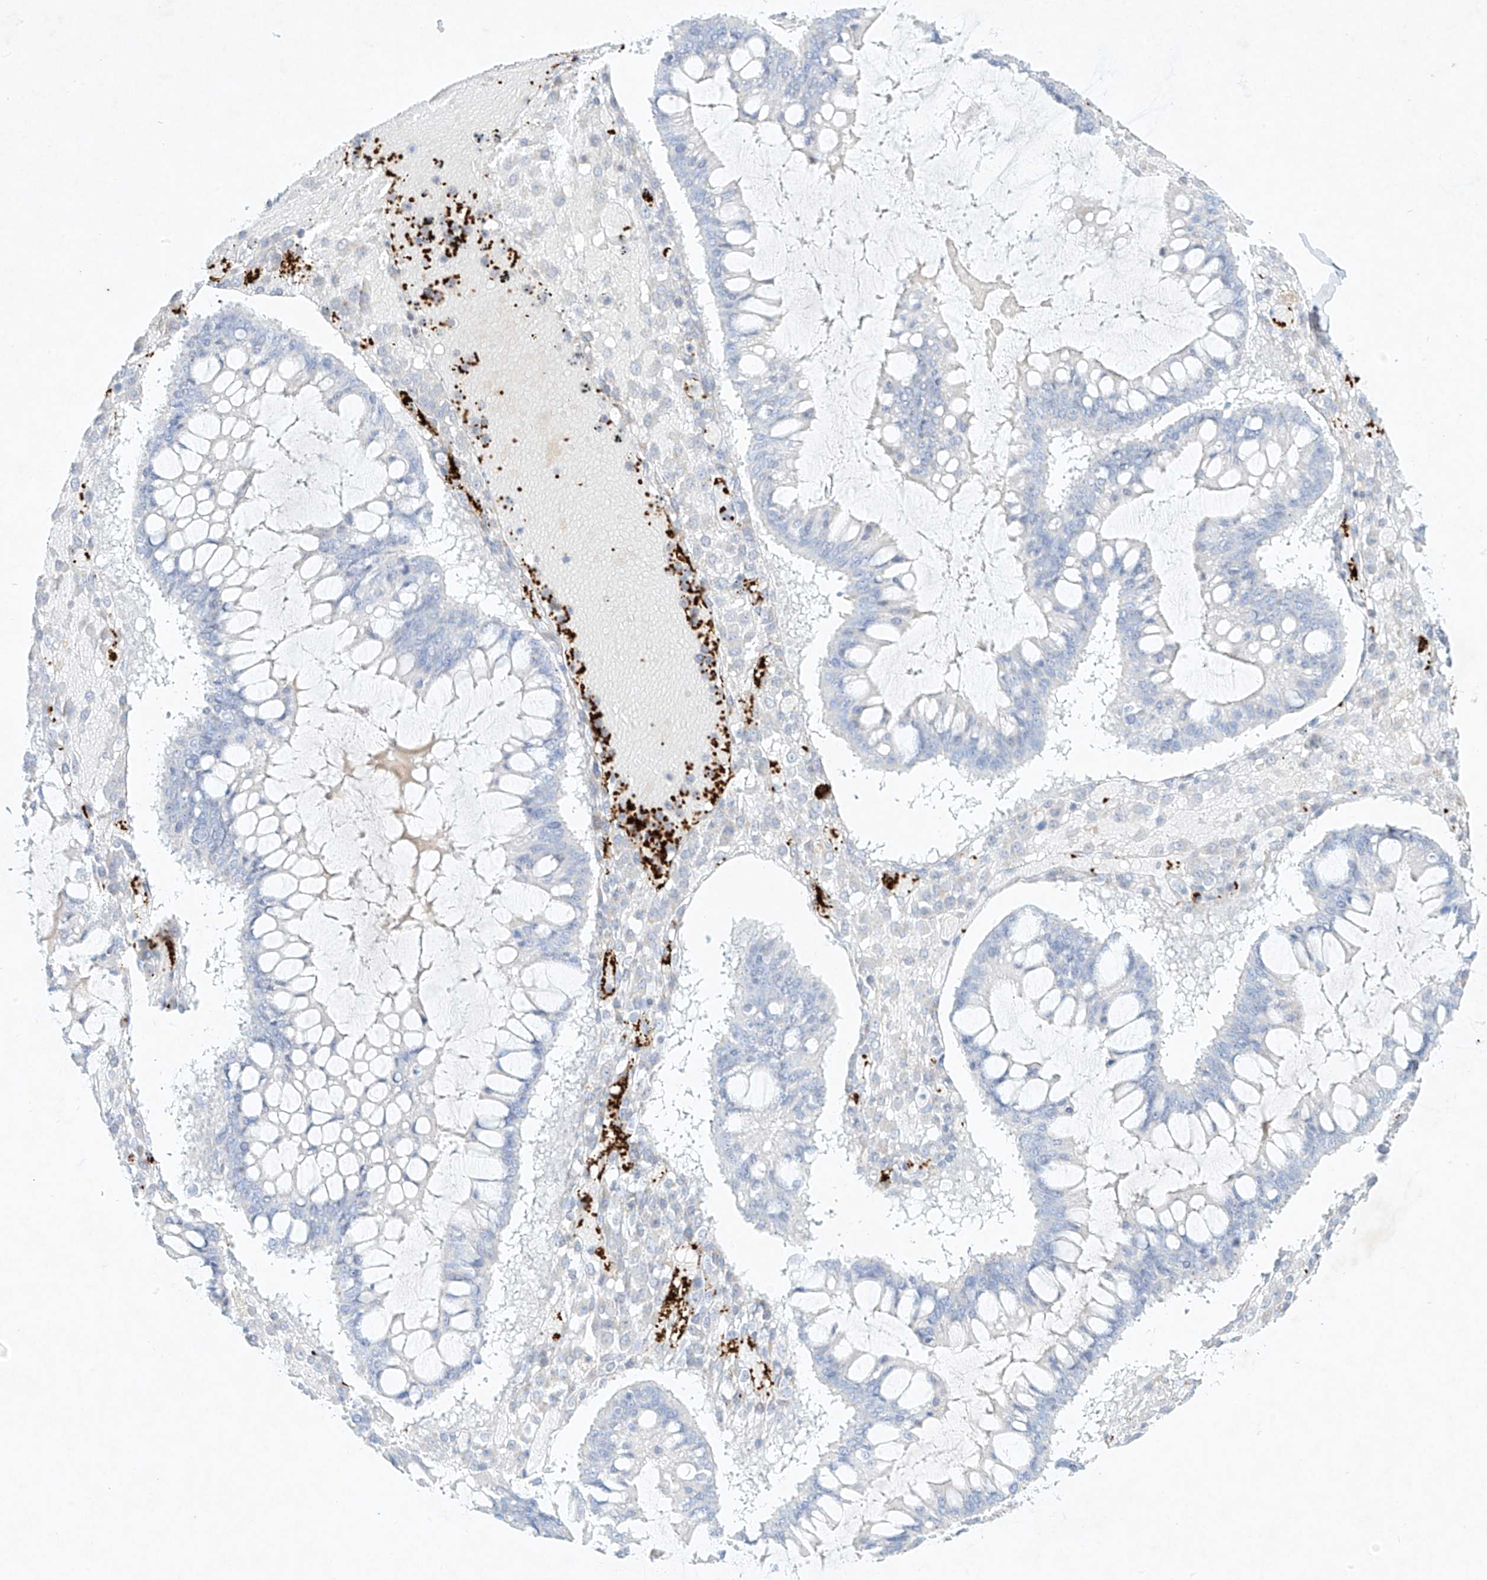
{"staining": {"intensity": "negative", "quantity": "none", "location": "none"}, "tissue": "ovarian cancer", "cell_type": "Tumor cells", "image_type": "cancer", "snomed": [{"axis": "morphology", "description": "Cystadenocarcinoma, mucinous, NOS"}, {"axis": "topography", "description": "Ovary"}], "caption": "There is no significant staining in tumor cells of ovarian cancer.", "gene": "PLEK", "patient": {"sex": "female", "age": 73}}